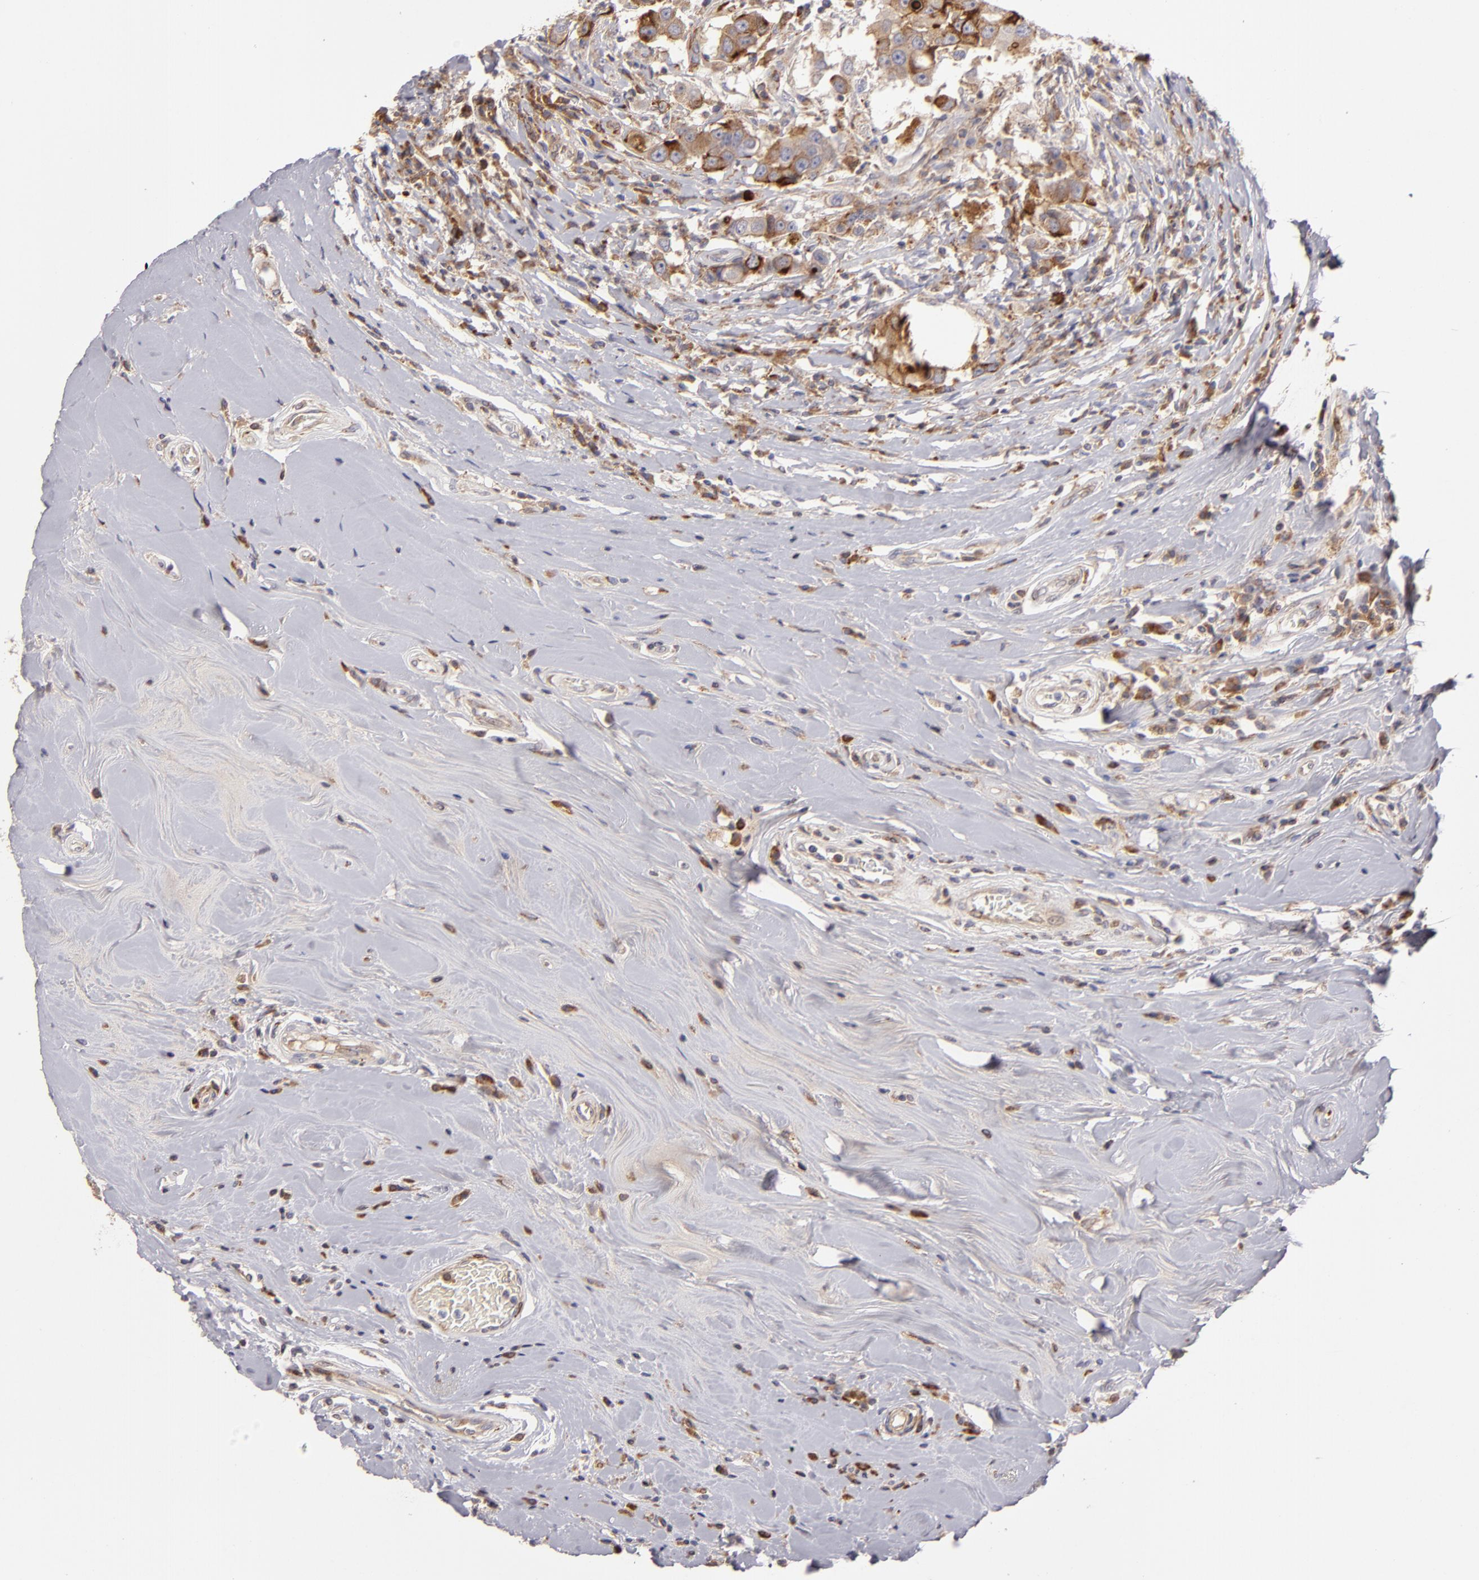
{"staining": {"intensity": "moderate", "quantity": ">75%", "location": "cytoplasmic/membranous"}, "tissue": "breast cancer", "cell_type": "Tumor cells", "image_type": "cancer", "snomed": [{"axis": "morphology", "description": "Duct carcinoma"}, {"axis": "topography", "description": "Breast"}], "caption": "Invasive ductal carcinoma (breast) tissue displays moderate cytoplasmic/membranous expression in approximately >75% of tumor cells, visualized by immunohistochemistry.", "gene": "CFB", "patient": {"sex": "female", "age": 27}}